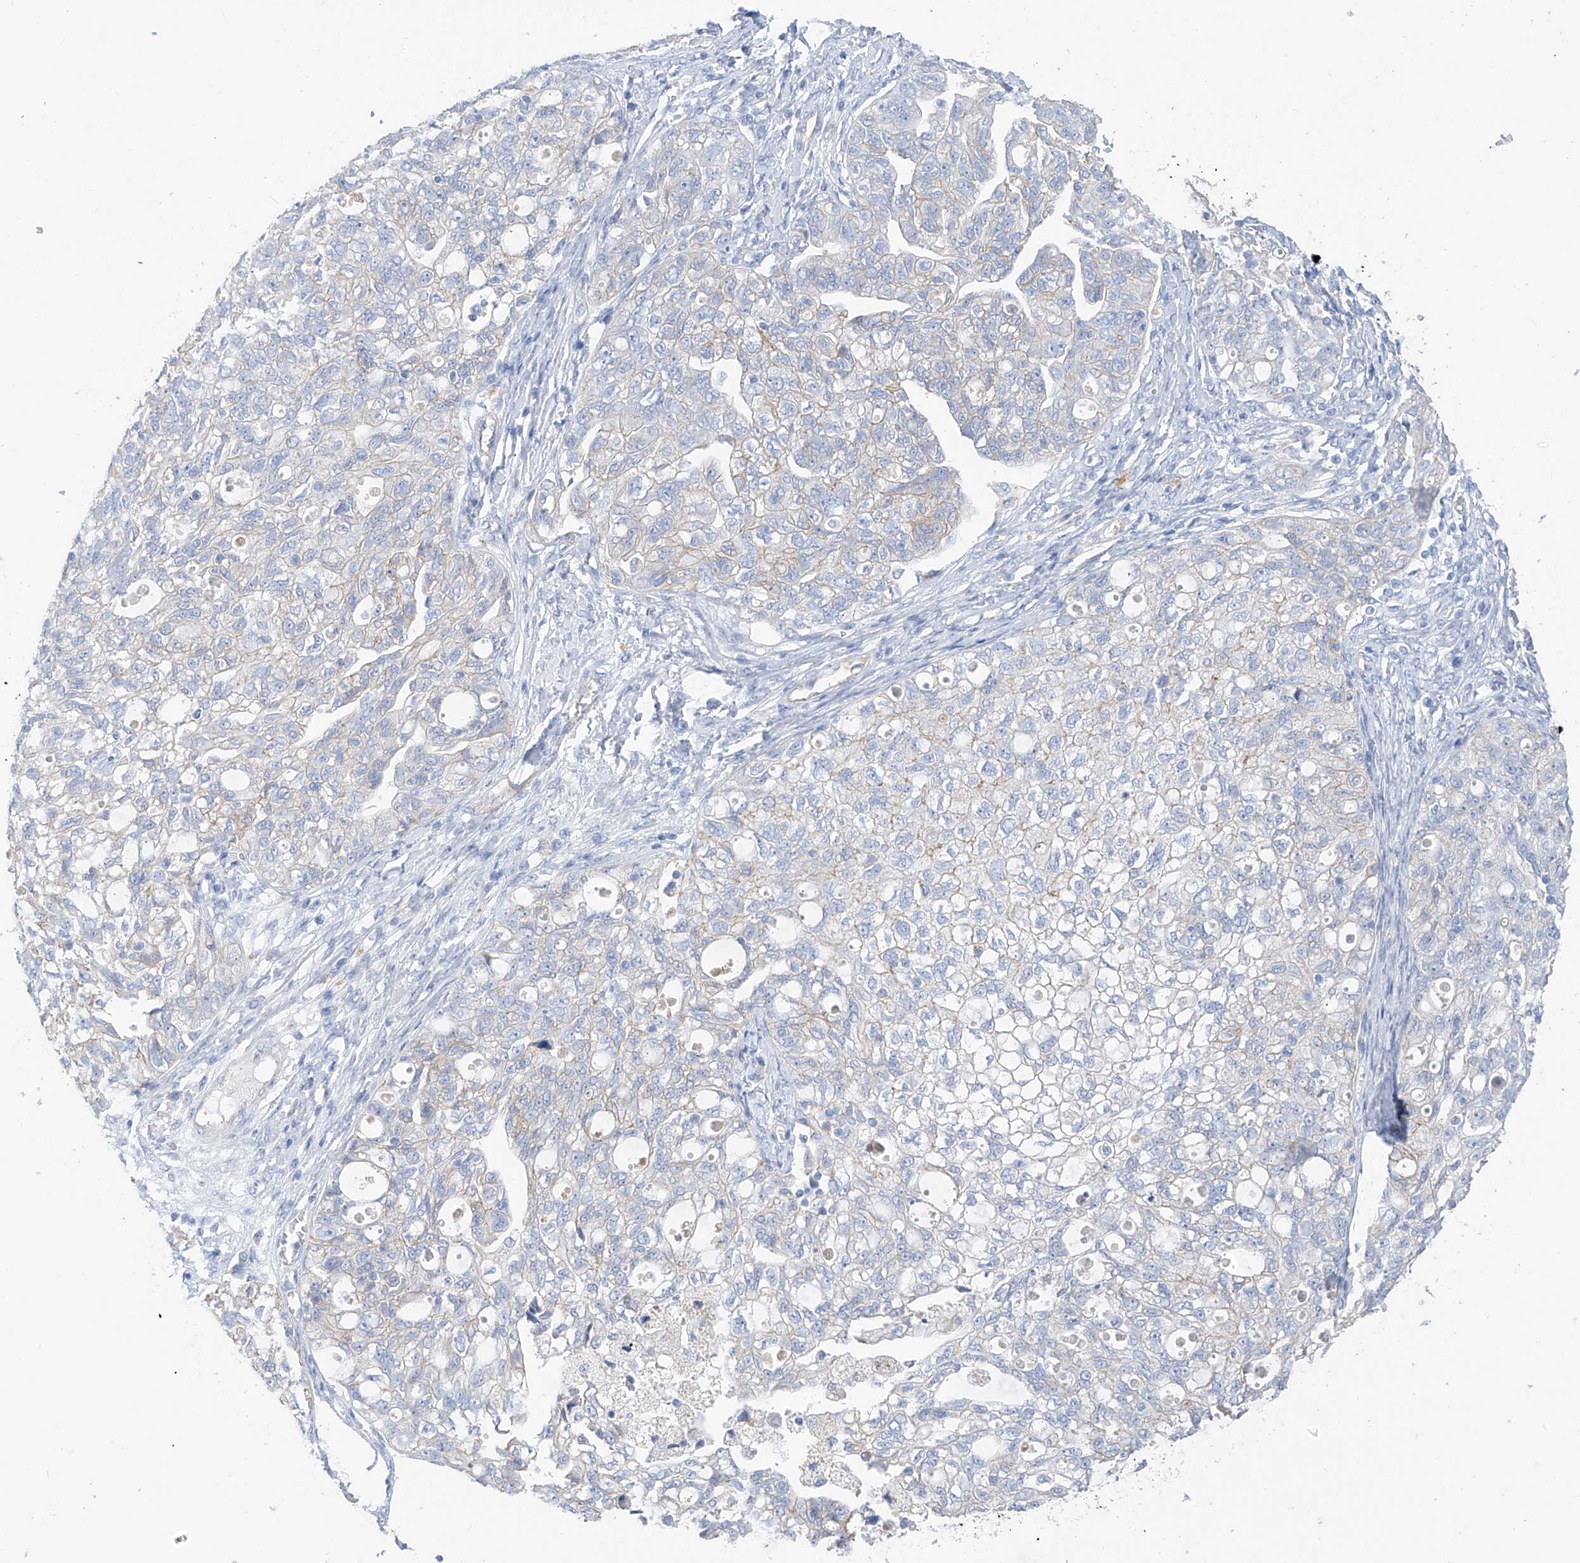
{"staining": {"intensity": "negative", "quantity": "none", "location": "none"}, "tissue": "ovarian cancer", "cell_type": "Tumor cells", "image_type": "cancer", "snomed": [{"axis": "morphology", "description": "Carcinoma, NOS"}, {"axis": "morphology", "description": "Cystadenocarcinoma, serous, NOS"}, {"axis": "topography", "description": "Ovary"}], "caption": "Immunohistochemistry of ovarian cancer displays no expression in tumor cells.", "gene": "ITGA9", "patient": {"sex": "female", "age": 69}}